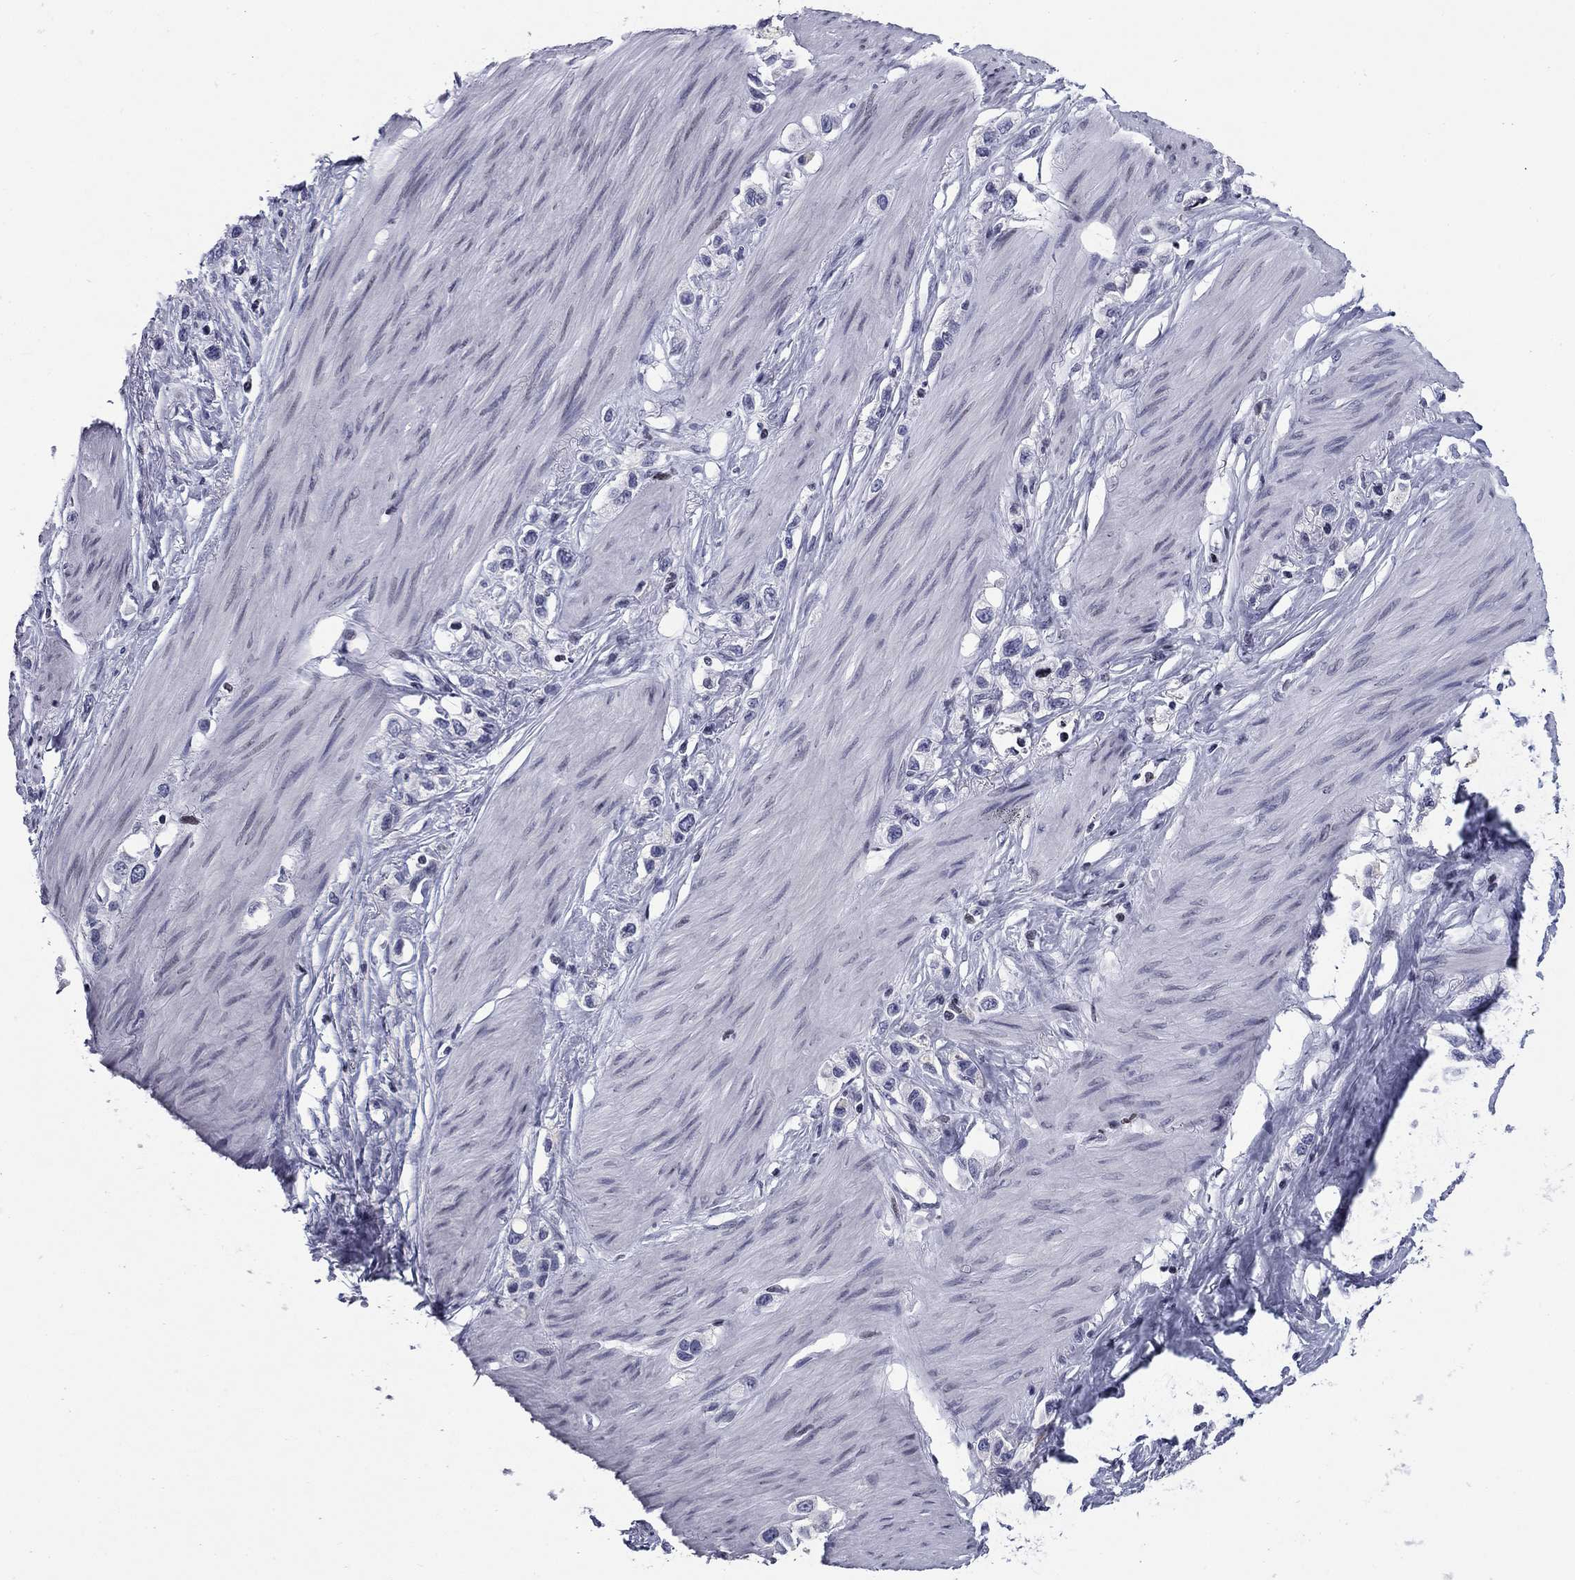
{"staining": {"intensity": "negative", "quantity": "none", "location": "none"}, "tissue": "stomach cancer", "cell_type": "Tumor cells", "image_type": "cancer", "snomed": [{"axis": "morphology", "description": "Normal tissue, NOS"}, {"axis": "morphology", "description": "Adenocarcinoma, NOS"}, {"axis": "morphology", "description": "Adenocarcinoma, High grade"}, {"axis": "topography", "description": "Stomach, upper"}, {"axis": "topography", "description": "Stomach"}], "caption": "Immunohistochemistry (IHC) image of human stomach adenocarcinoma stained for a protein (brown), which reveals no positivity in tumor cells.", "gene": "CCDC144A", "patient": {"sex": "female", "age": 65}}